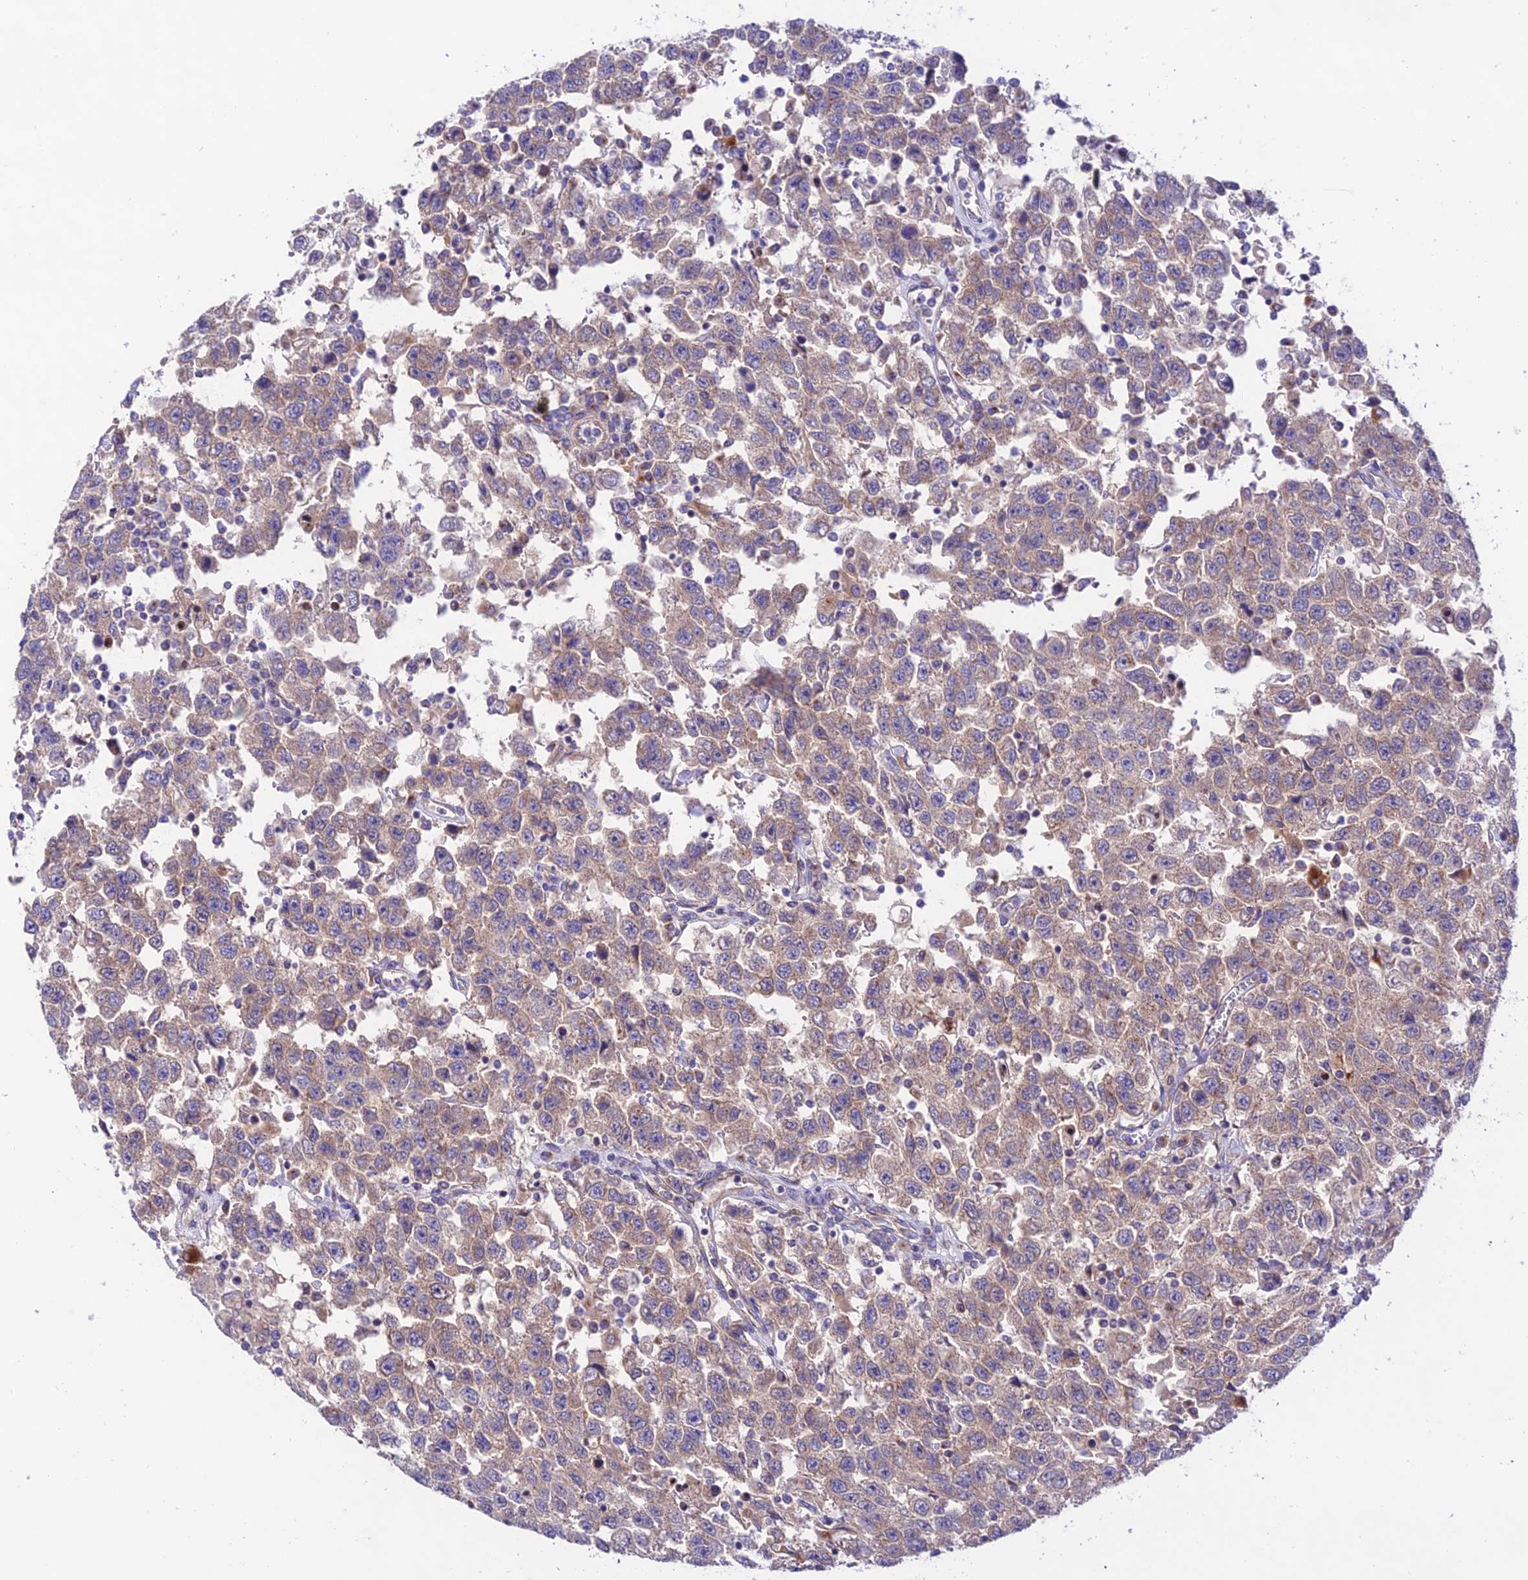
{"staining": {"intensity": "weak", "quantity": ">75%", "location": "cytoplasmic/membranous"}, "tissue": "testis cancer", "cell_type": "Tumor cells", "image_type": "cancer", "snomed": [{"axis": "morphology", "description": "Seminoma, NOS"}, {"axis": "topography", "description": "Testis"}], "caption": "Testis cancer (seminoma) stained with immunohistochemistry demonstrates weak cytoplasmic/membranous expression in about >75% of tumor cells.", "gene": "LACTB2", "patient": {"sex": "male", "age": 41}}